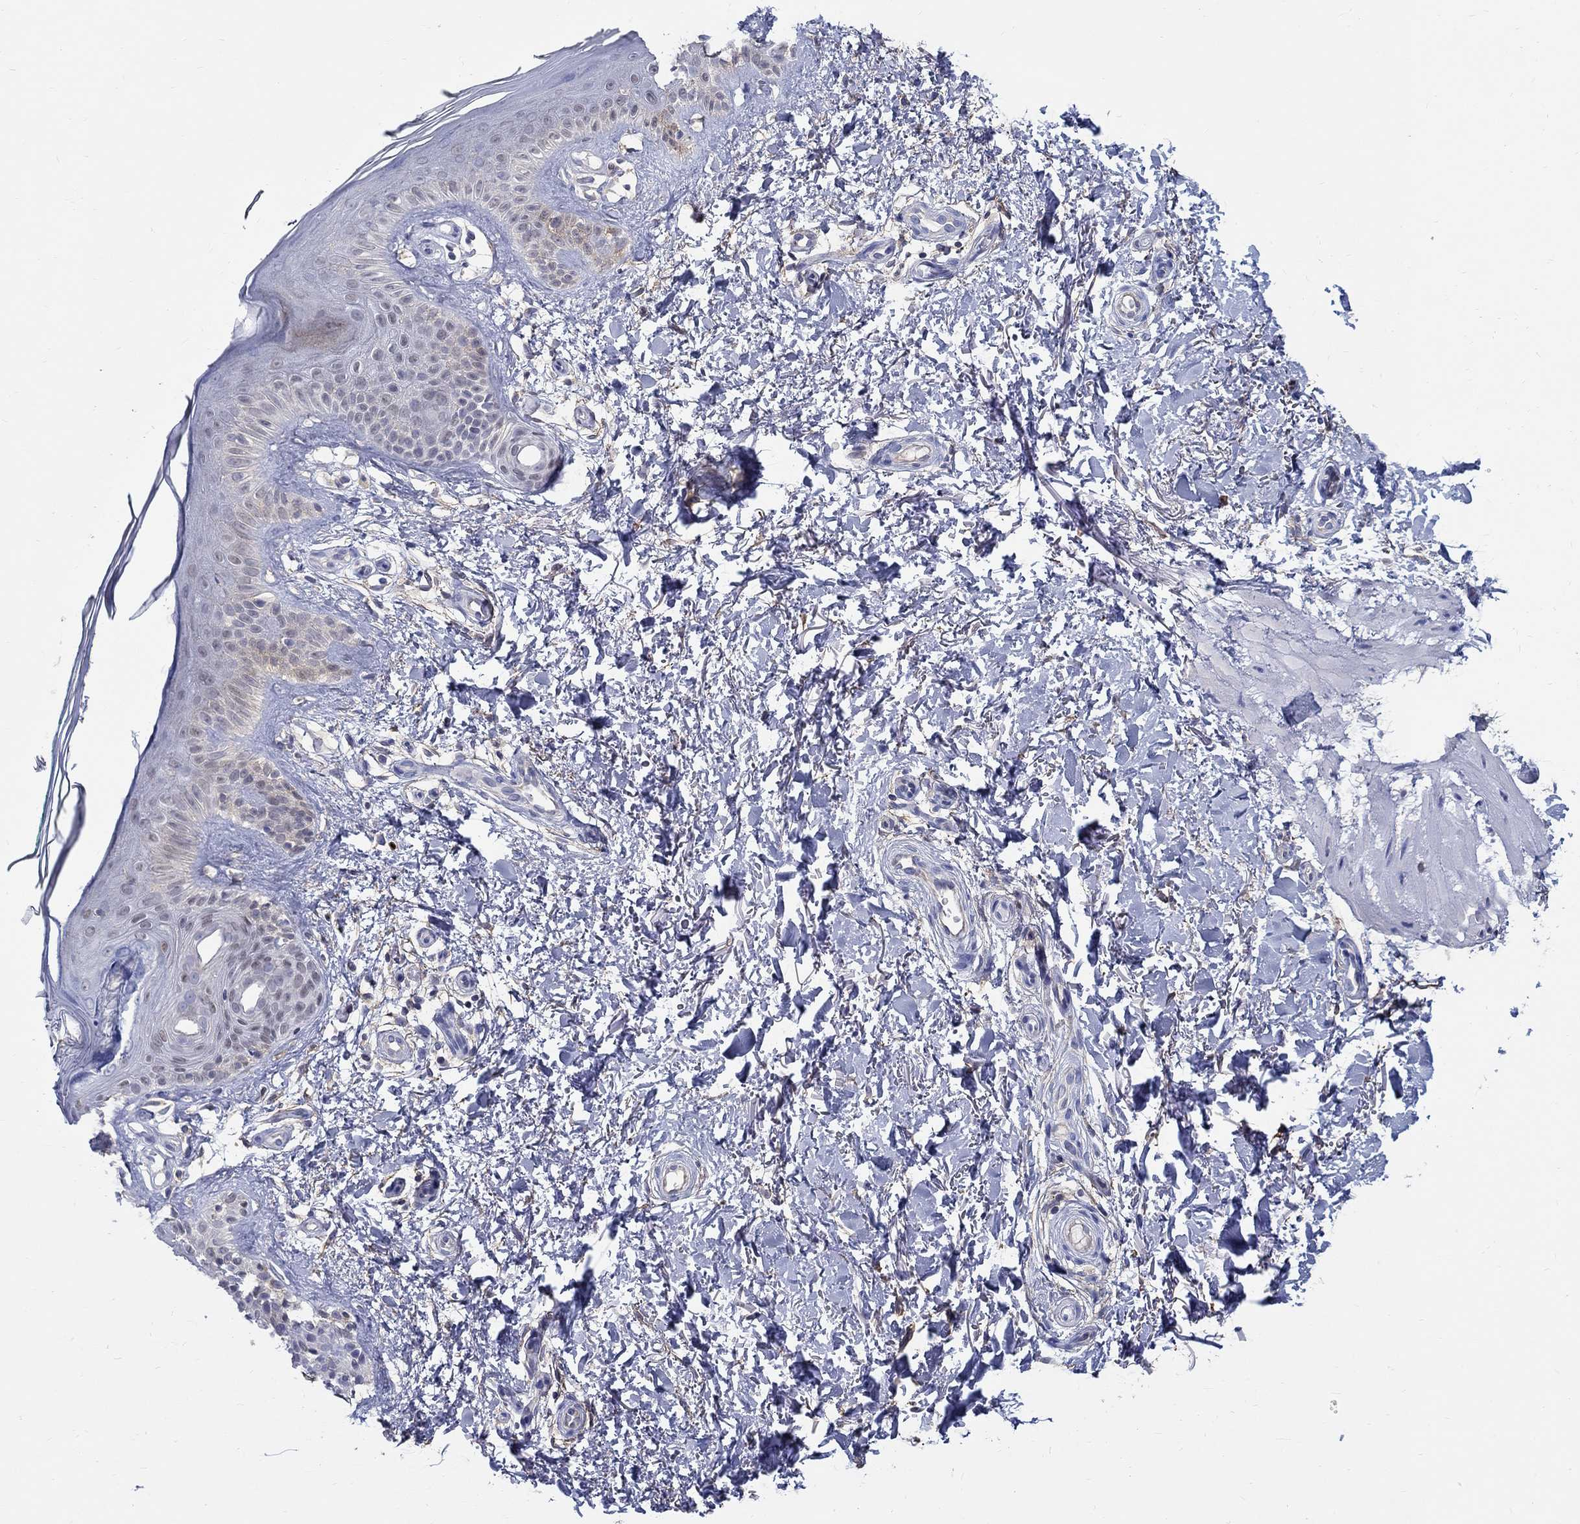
{"staining": {"intensity": "negative", "quantity": "none", "location": "none"}, "tissue": "skin", "cell_type": "Fibroblasts", "image_type": "normal", "snomed": [{"axis": "morphology", "description": "Normal tissue, NOS"}, {"axis": "morphology", "description": "Inflammation, NOS"}, {"axis": "morphology", "description": "Fibrosis, NOS"}, {"axis": "topography", "description": "Skin"}], "caption": "IHC histopathology image of normal skin: skin stained with DAB shows no significant protein staining in fibroblasts.", "gene": "SOX2", "patient": {"sex": "male", "age": 71}}